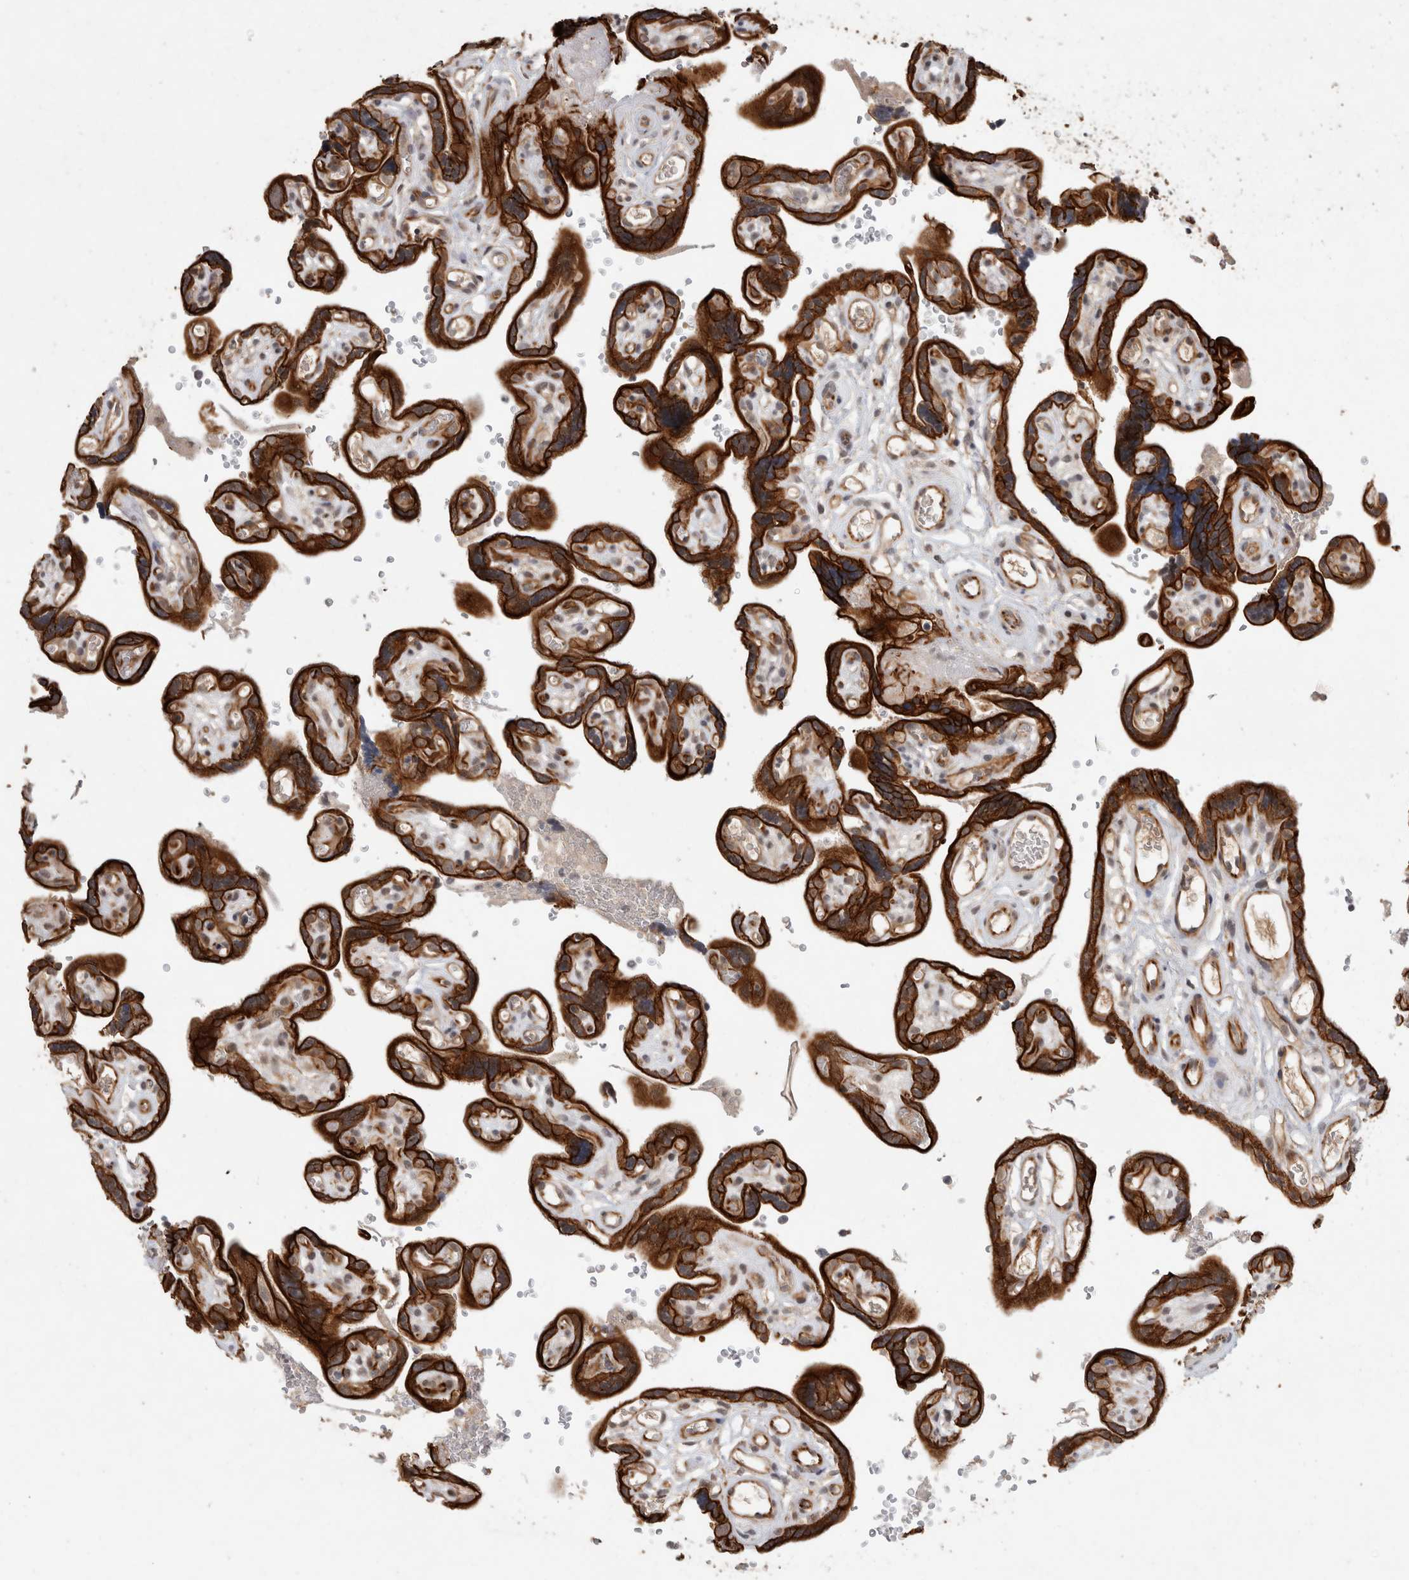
{"staining": {"intensity": "strong", "quantity": ">75%", "location": "cytoplasmic/membranous"}, "tissue": "placenta", "cell_type": "Decidual cells", "image_type": "normal", "snomed": [{"axis": "morphology", "description": "Normal tissue, NOS"}, {"axis": "topography", "description": "Placenta"}], "caption": "Decidual cells exhibit strong cytoplasmic/membranous positivity in approximately >75% of cells in benign placenta. Using DAB (3,3'-diaminobenzidine) (brown) and hematoxylin (blue) stains, captured at high magnification using brightfield microscopy.", "gene": "CRISPLD1", "patient": {"sex": "female", "age": 30}}